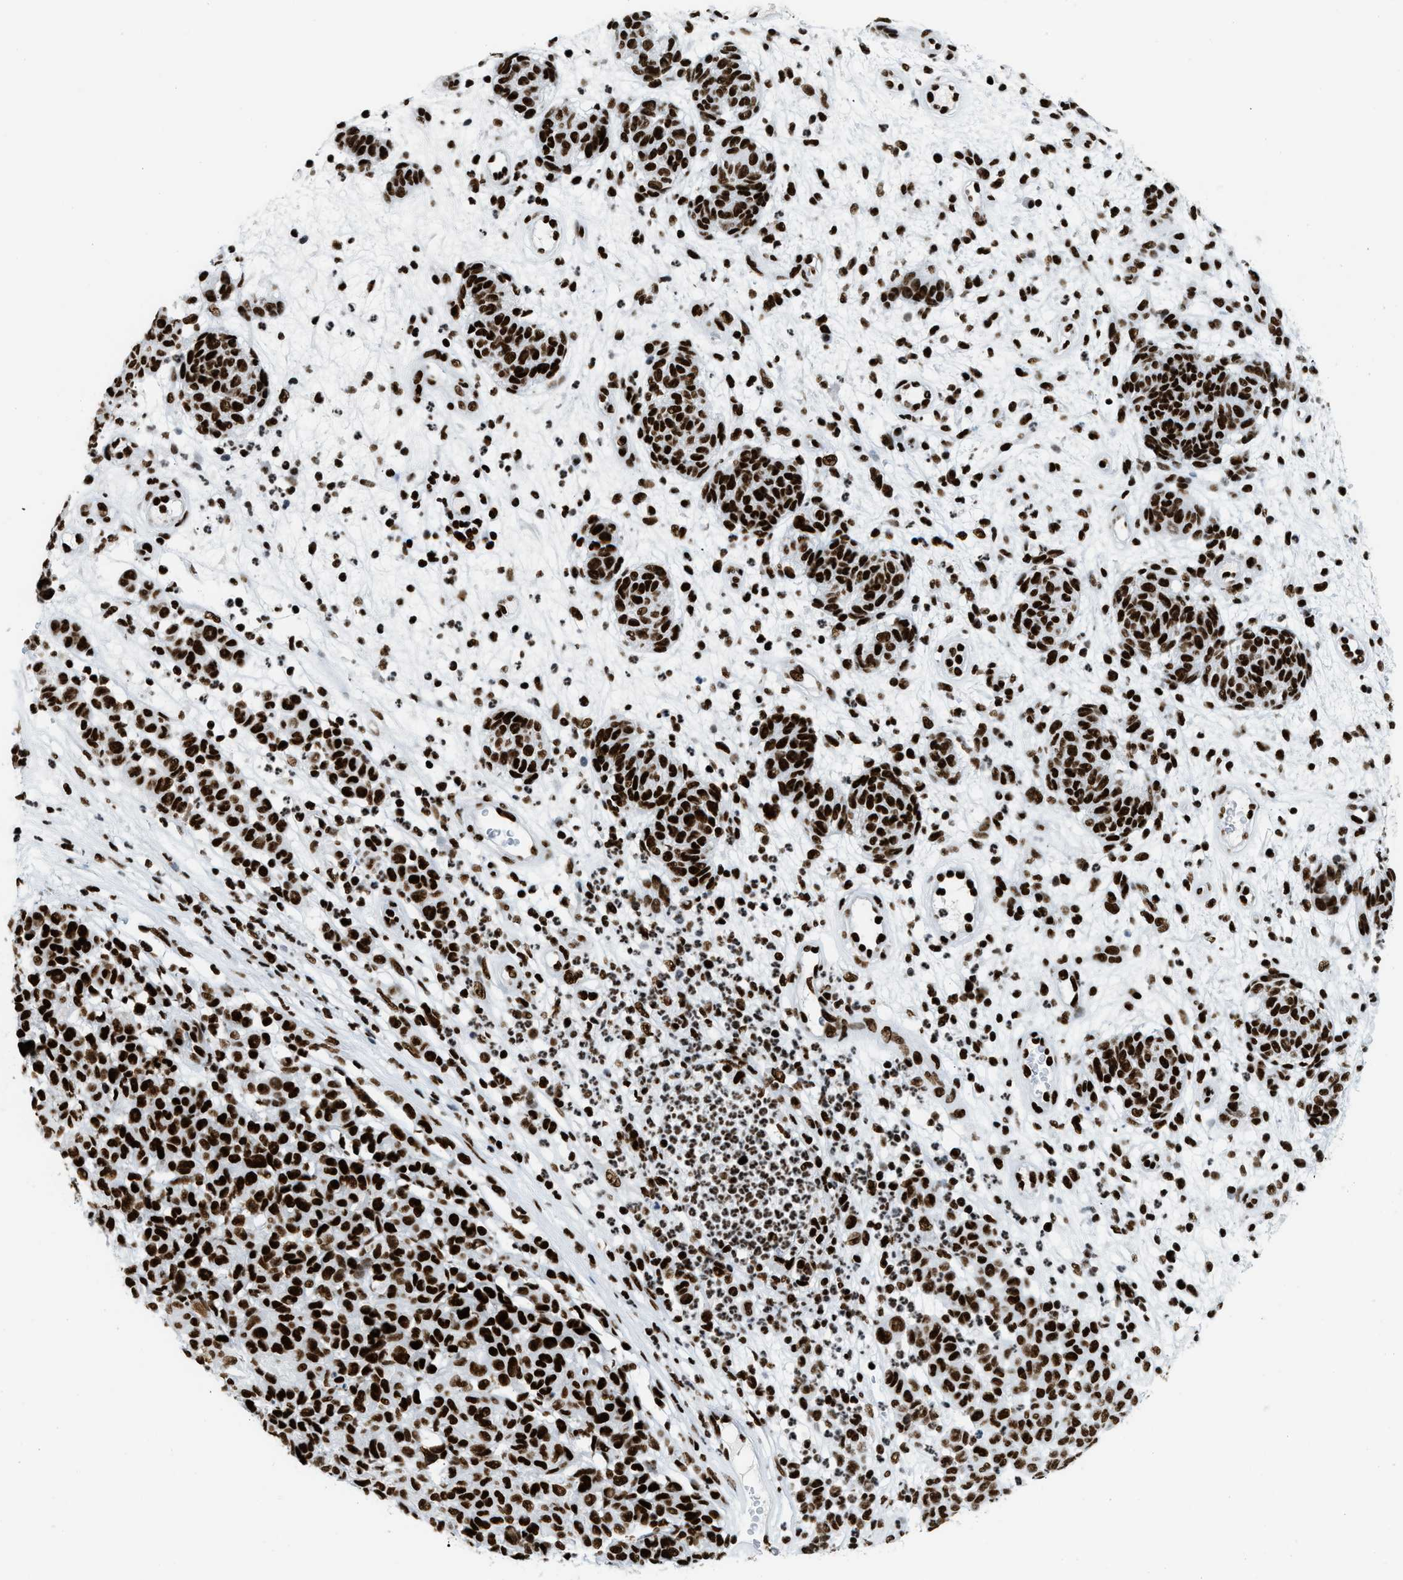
{"staining": {"intensity": "strong", "quantity": ">75%", "location": "nuclear"}, "tissue": "melanoma", "cell_type": "Tumor cells", "image_type": "cancer", "snomed": [{"axis": "morphology", "description": "Malignant melanoma, NOS"}, {"axis": "topography", "description": "Skin"}], "caption": "Tumor cells demonstrate high levels of strong nuclear positivity in approximately >75% of cells in human melanoma.", "gene": "PIF1", "patient": {"sex": "male", "age": 59}}